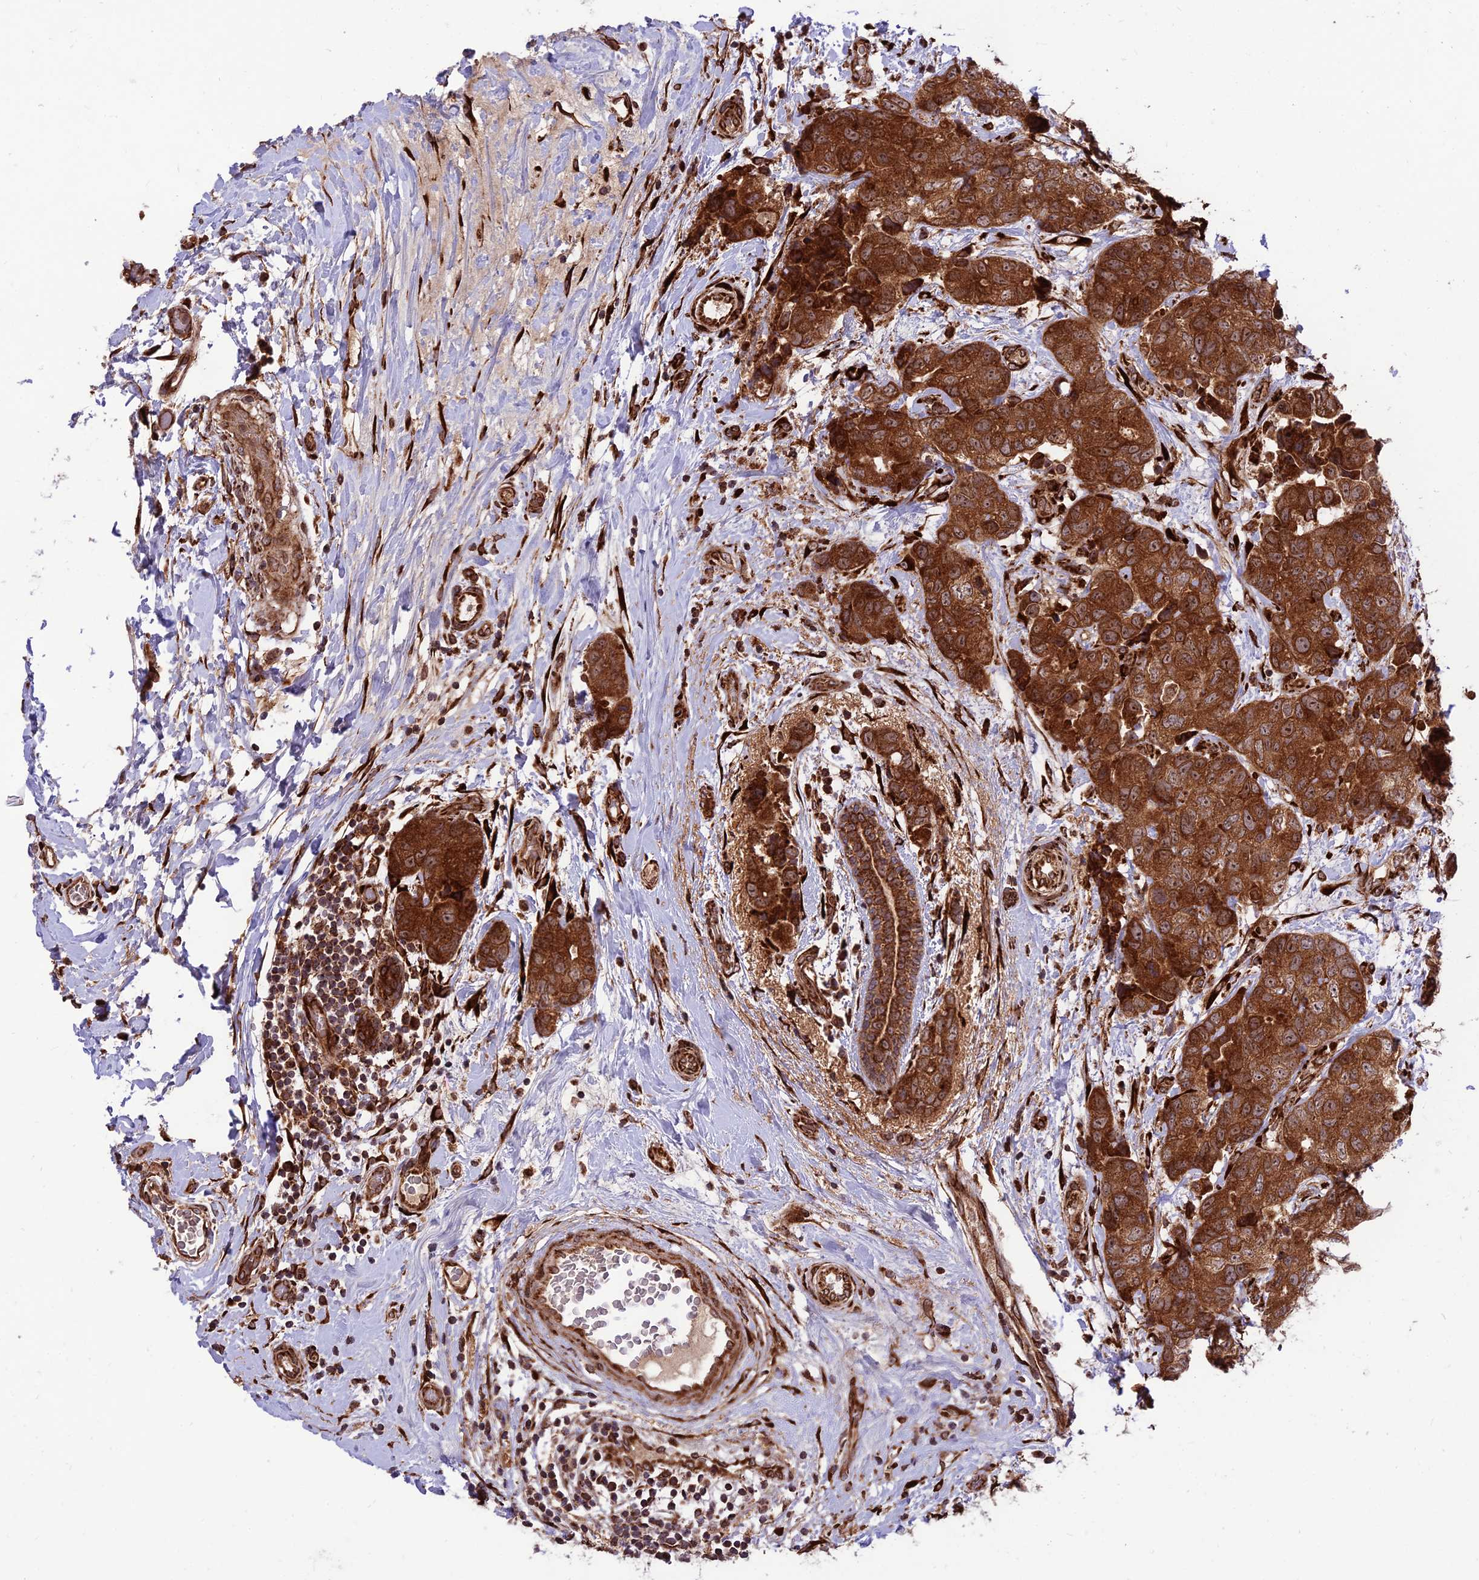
{"staining": {"intensity": "strong", "quantity": ">75%", "location": "cytoplasmic/membranous,nuclear"}, "tissue": "breast cancer", "cell_type": "Tumor cells", "image_type": "cancer", "snomed": [{"axis": "morphology", "description": "Duct carcinoma"}, {"axis": "topography", "description": "Breast"}], "caption": "Strong cytoplasmic/membranous and nuclear staining for a protein is identified in about >75% of tumor cells of breast cancer (infiltrating ductal carcinoma) using IHC.", "gene": "CRTAP", "patient": {"sex": "female", "age": 62}}